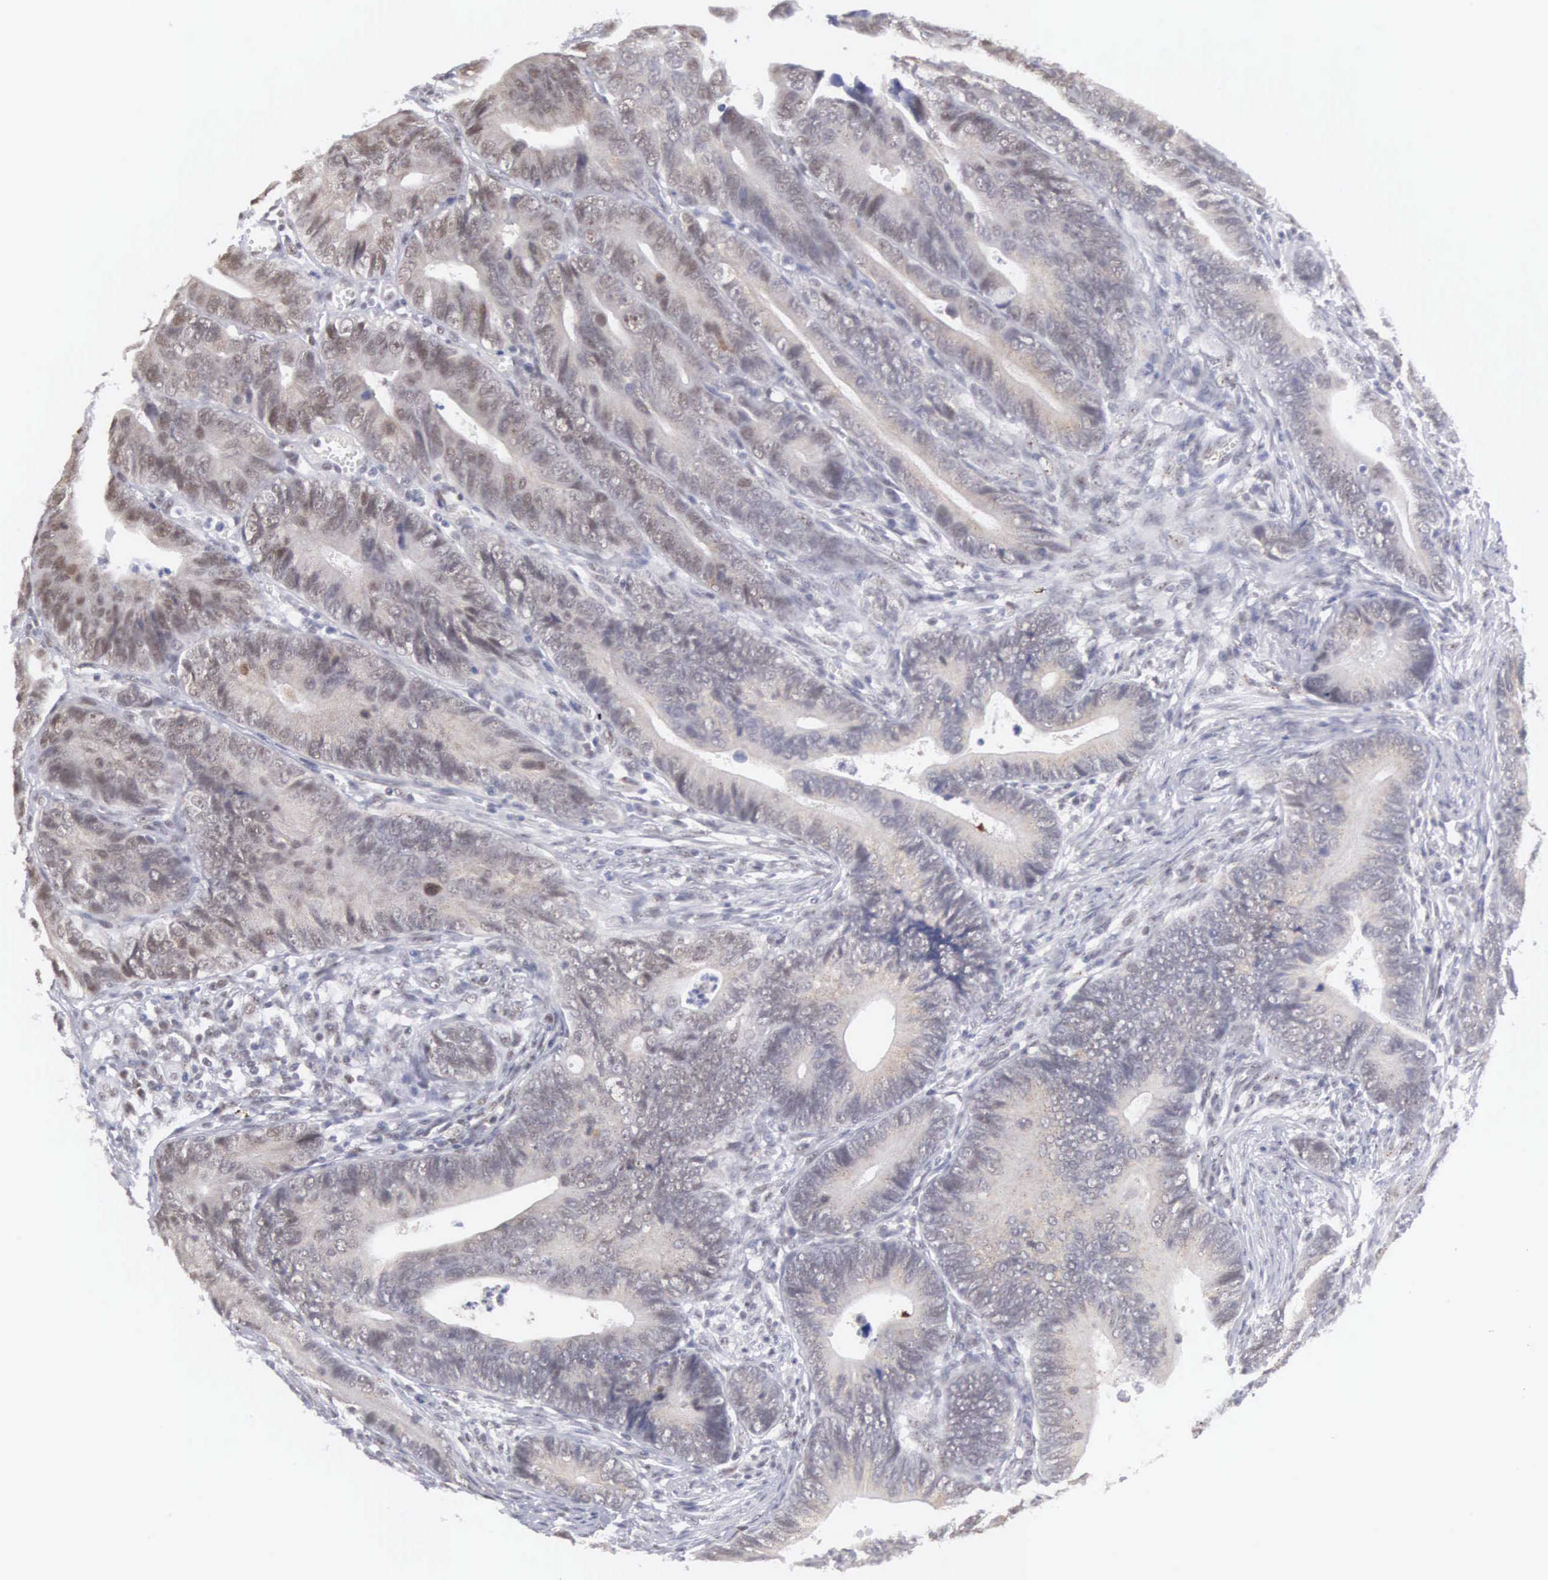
{"staining": {"intensity": "moderate", "quantity": "25%-75%", "location": "nuclear"}, "tissue": "colorectal cancer", "cell_type": "Tumor cells", "image_type": "cancer", "snomed": [{"axis": "morphology", "description": "Adenocarcinoma, NOS"}, {"axis": "topography", "description": "Colon"}], "caption": "Moderate nuclear positivity is identified in about 25%-75% of tumor cells in adenocarcinoma (colorectal).", "gene": "MNAT1", "patient": {"sex": "female", "age": 78}}